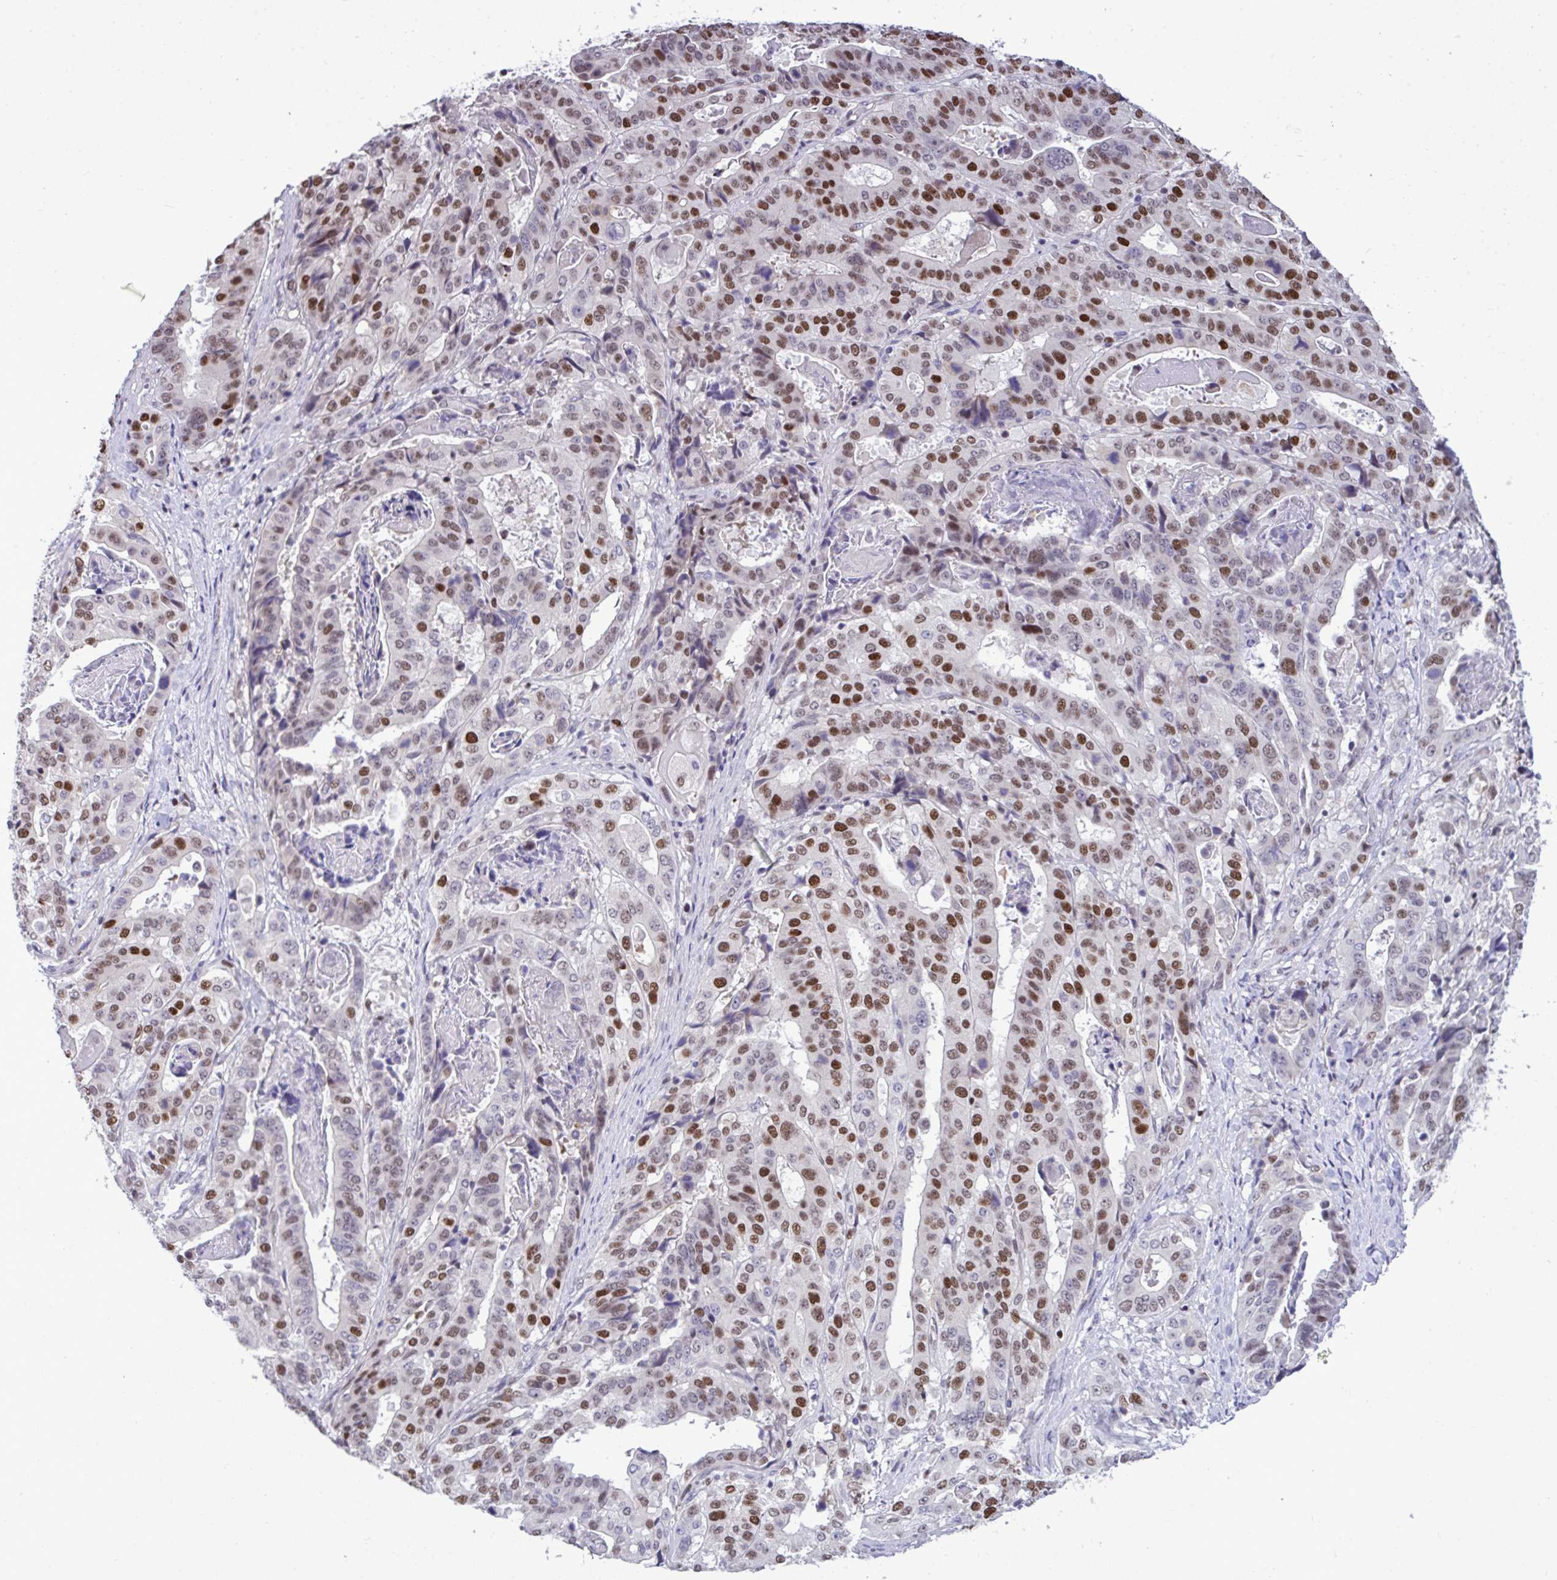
{"staining": {"intensity": "strong", "quantity": "25%-75%", "location": "nuclear"}, "tissue": "stomach cancer", "cell_type": "Tumor cells", "image_type": "cancer", "snomed": [{"axis": "morphology", "description": "Adenocarcinoma, NOS"}, {"axis": "topography", "description": "Stomach"}], "caption": "Human stomach cancer (adenocarcinoma) stained with a protein marker demonstrates strong staining in tumor cells.", "gene": "C1QL2", "patient": {"sex": "male", "age": 48}}